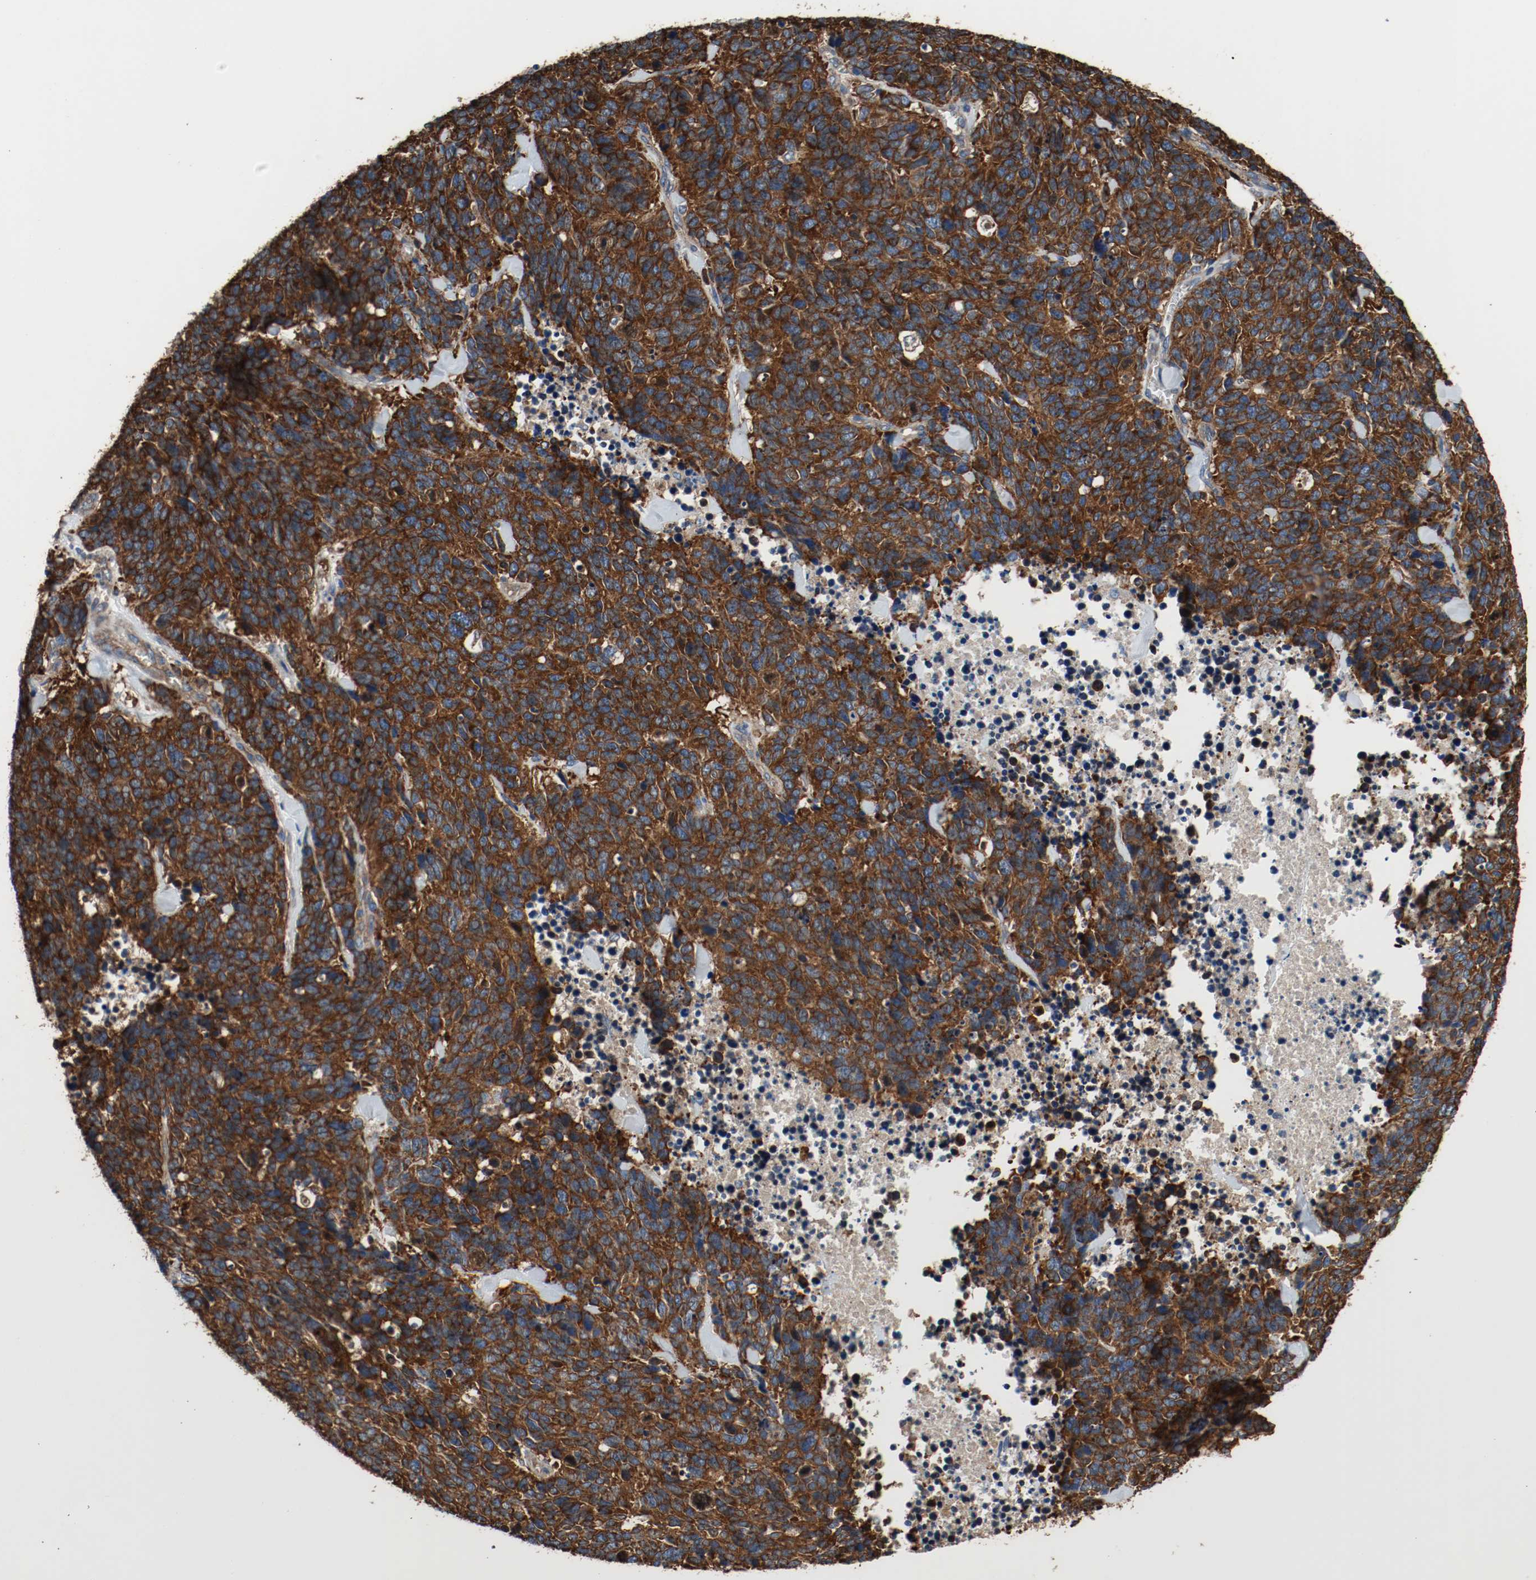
{"staining": {"intensity": "strong", "quantity": ">75%", "location": "cytoplasmic/membranous"}, "tissue": "lung cancer", "cell_type": "Tumor cells", "image_type": "cancer", "snomed": [{"axis": "morphology", "description": "Neoplasm, malignant, NOS"}, {"axis": "topography", "description": "Lung"}], "caption": "Immunohistochemical staining of malignant neoplasm (lung) shows high levels of strong cytoplasmic/membranous staining in approximately >75% of tumor cells. The staining was performed using DAB to visualize the protein expression in brown, while the nuclei were stained in blue with hematoxylin (Magnification: 20x).", "gene": "TUBA3D", "patient": {"sex": "female", "age": 58}}